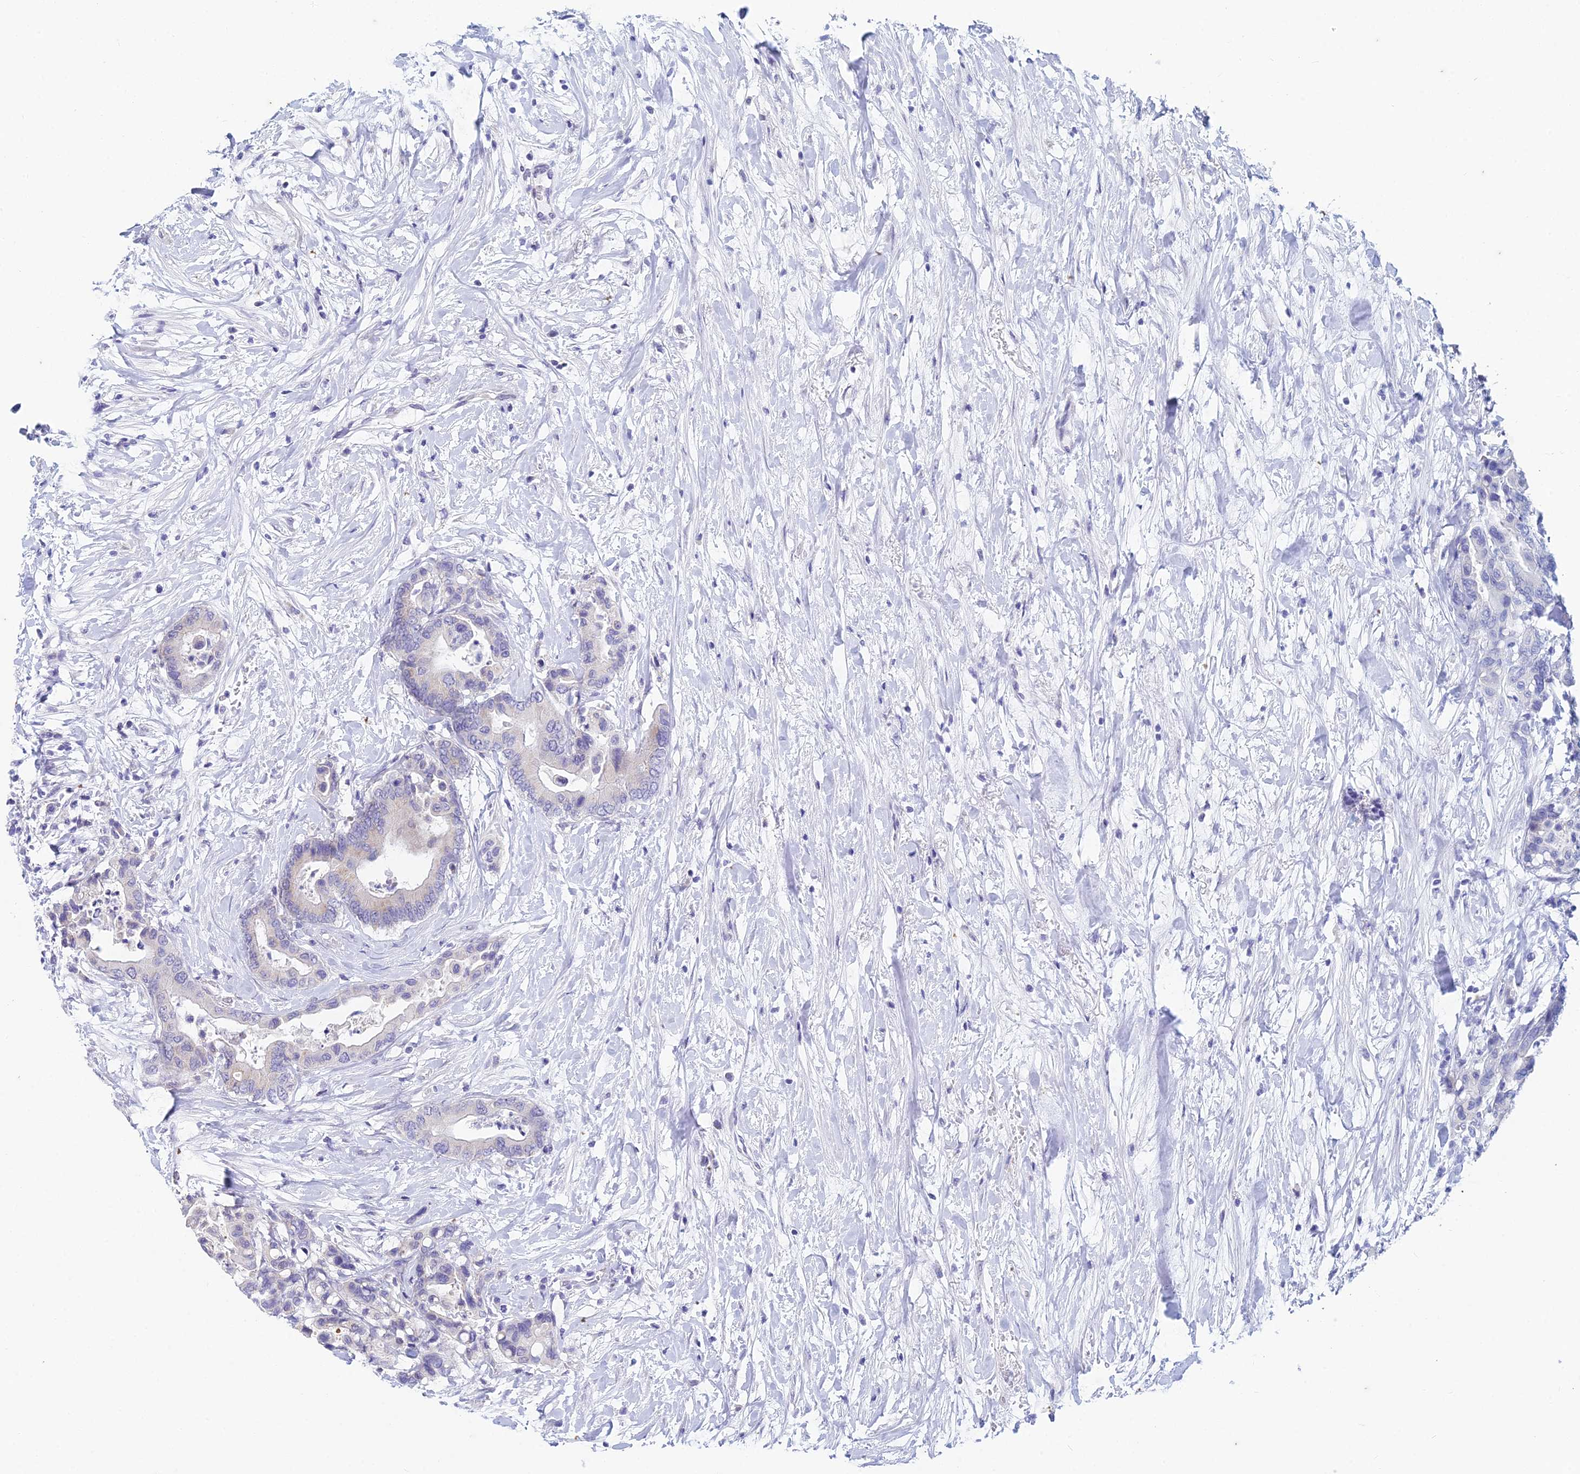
{"staining": {"intensity": "negative", "quantity": "none", "location": "none"}, "tissue": "colorectal cancer", "cell_type": "Tumor cells", "image_type": "cancer", "snomed": [{"axis": "morphology", "description": "Normal tissue, NOS"}, {"axis": "morphology", "description": "Adenocarcinoma, NOS"}, {"axis": "topography", "description": "Colon"}], "caption": "Micrograph shows no protein staining in tumor cells of colorectal cancer (adenocarcinoma) tissue.", "gene": "EEF2KMT", "patient": {"sex": "male", "age": 82}}